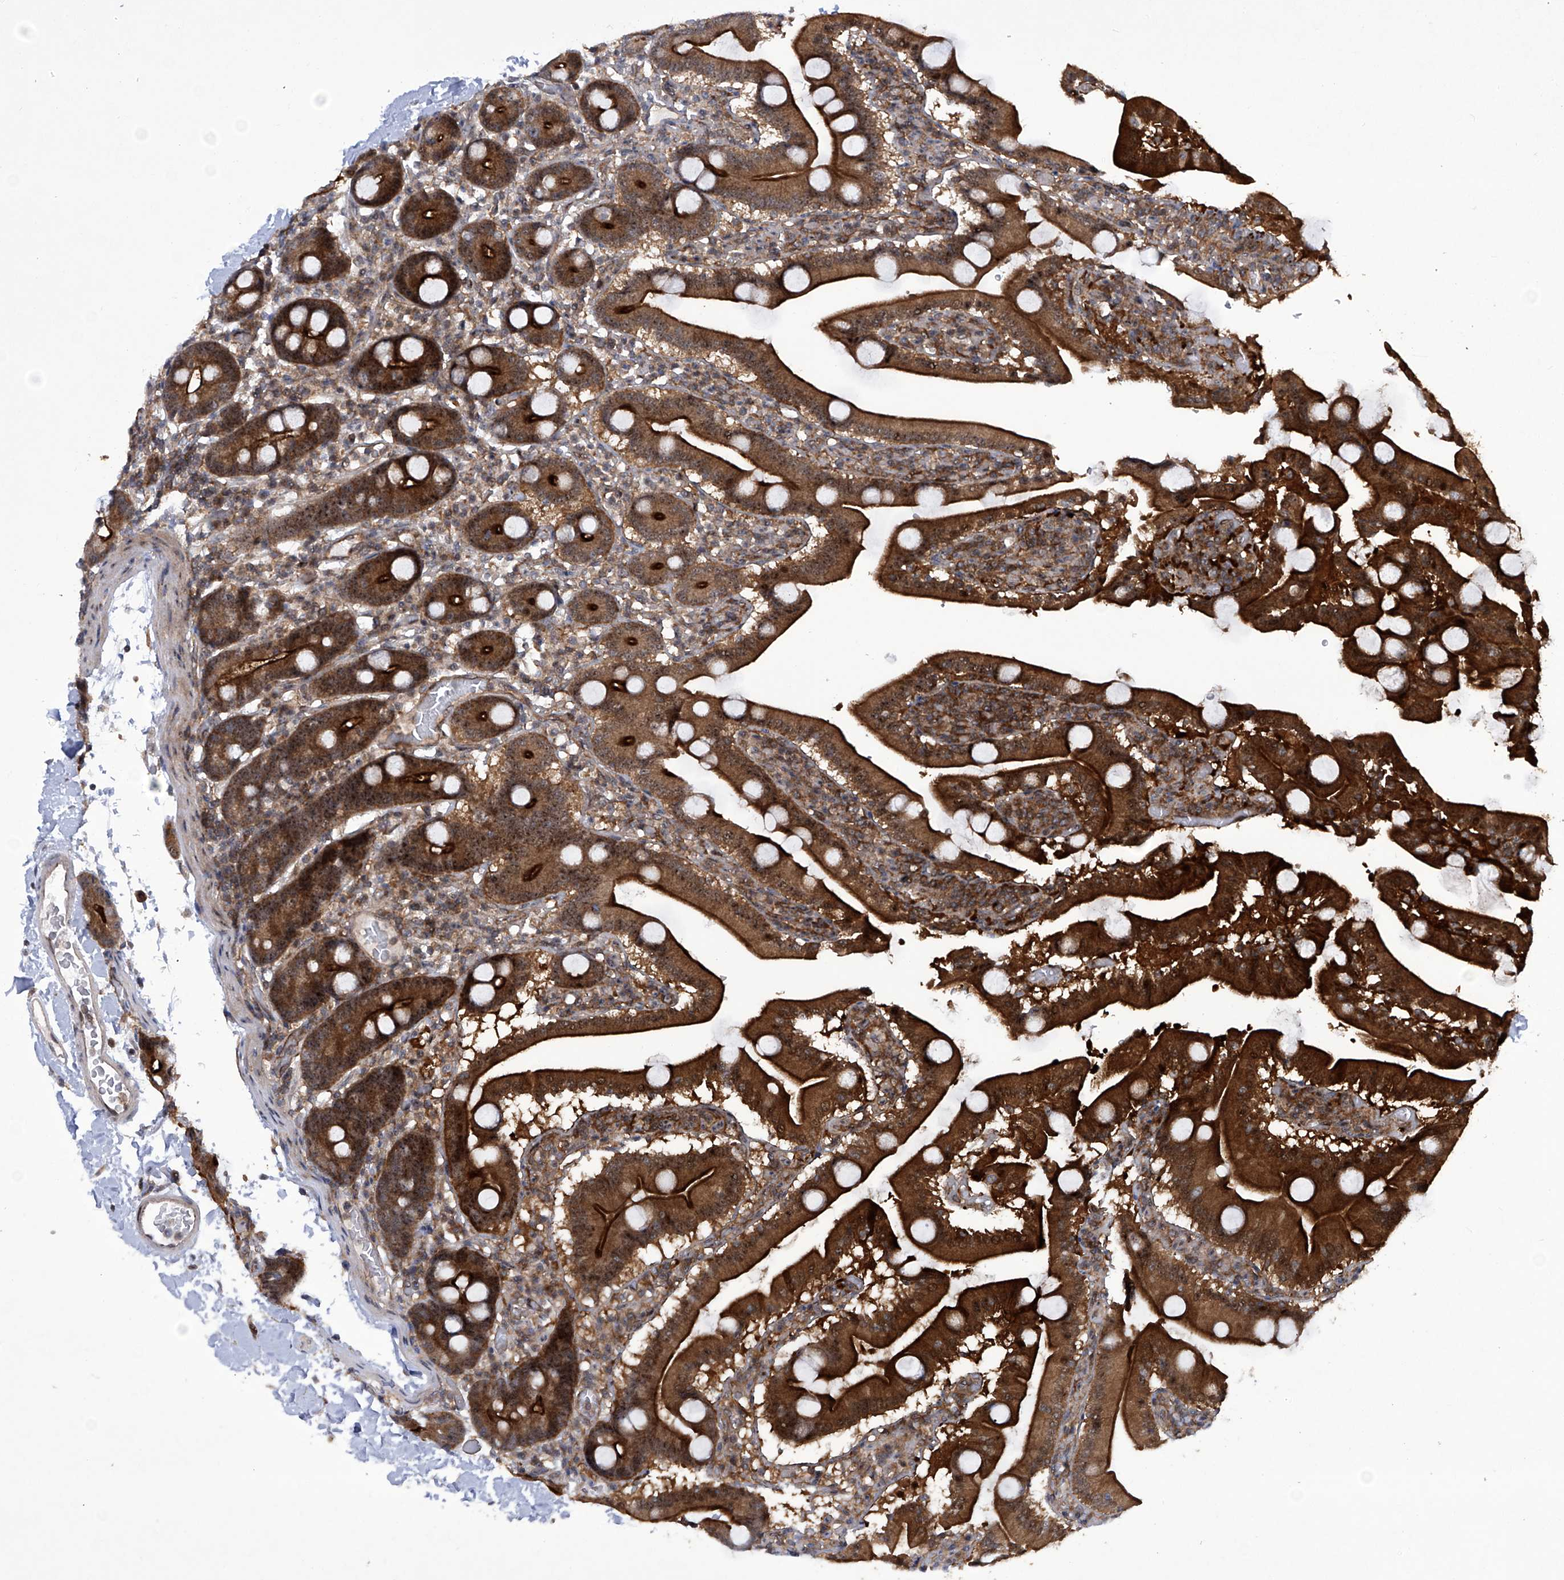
{"staining": {"intensity": "strong", "quantity": ">75%", "location": "cytoplasmic/membranous,nuclear"}, "tissue": "duodenum", "cell_type": "Glandular cells", "image_type": "normal", "snomed": [{"axis": "morphology", "description": "Normal tissue, NOS"}, {"axis": "topography", "description": "Duodenum"}], "caption": "Glandular cells show strong cytoplasmic/membranous,nuclear positivity in about >75% of cells in normal duodenum. The protein of interest is stained brown, and the nuclei are stained in blue (DAB (3,3'-diaminobenzidine) IHC with brightfield microscopy, high magnification).", "gene": "CISH", "patient": {"sex": "male", "age": 55}}